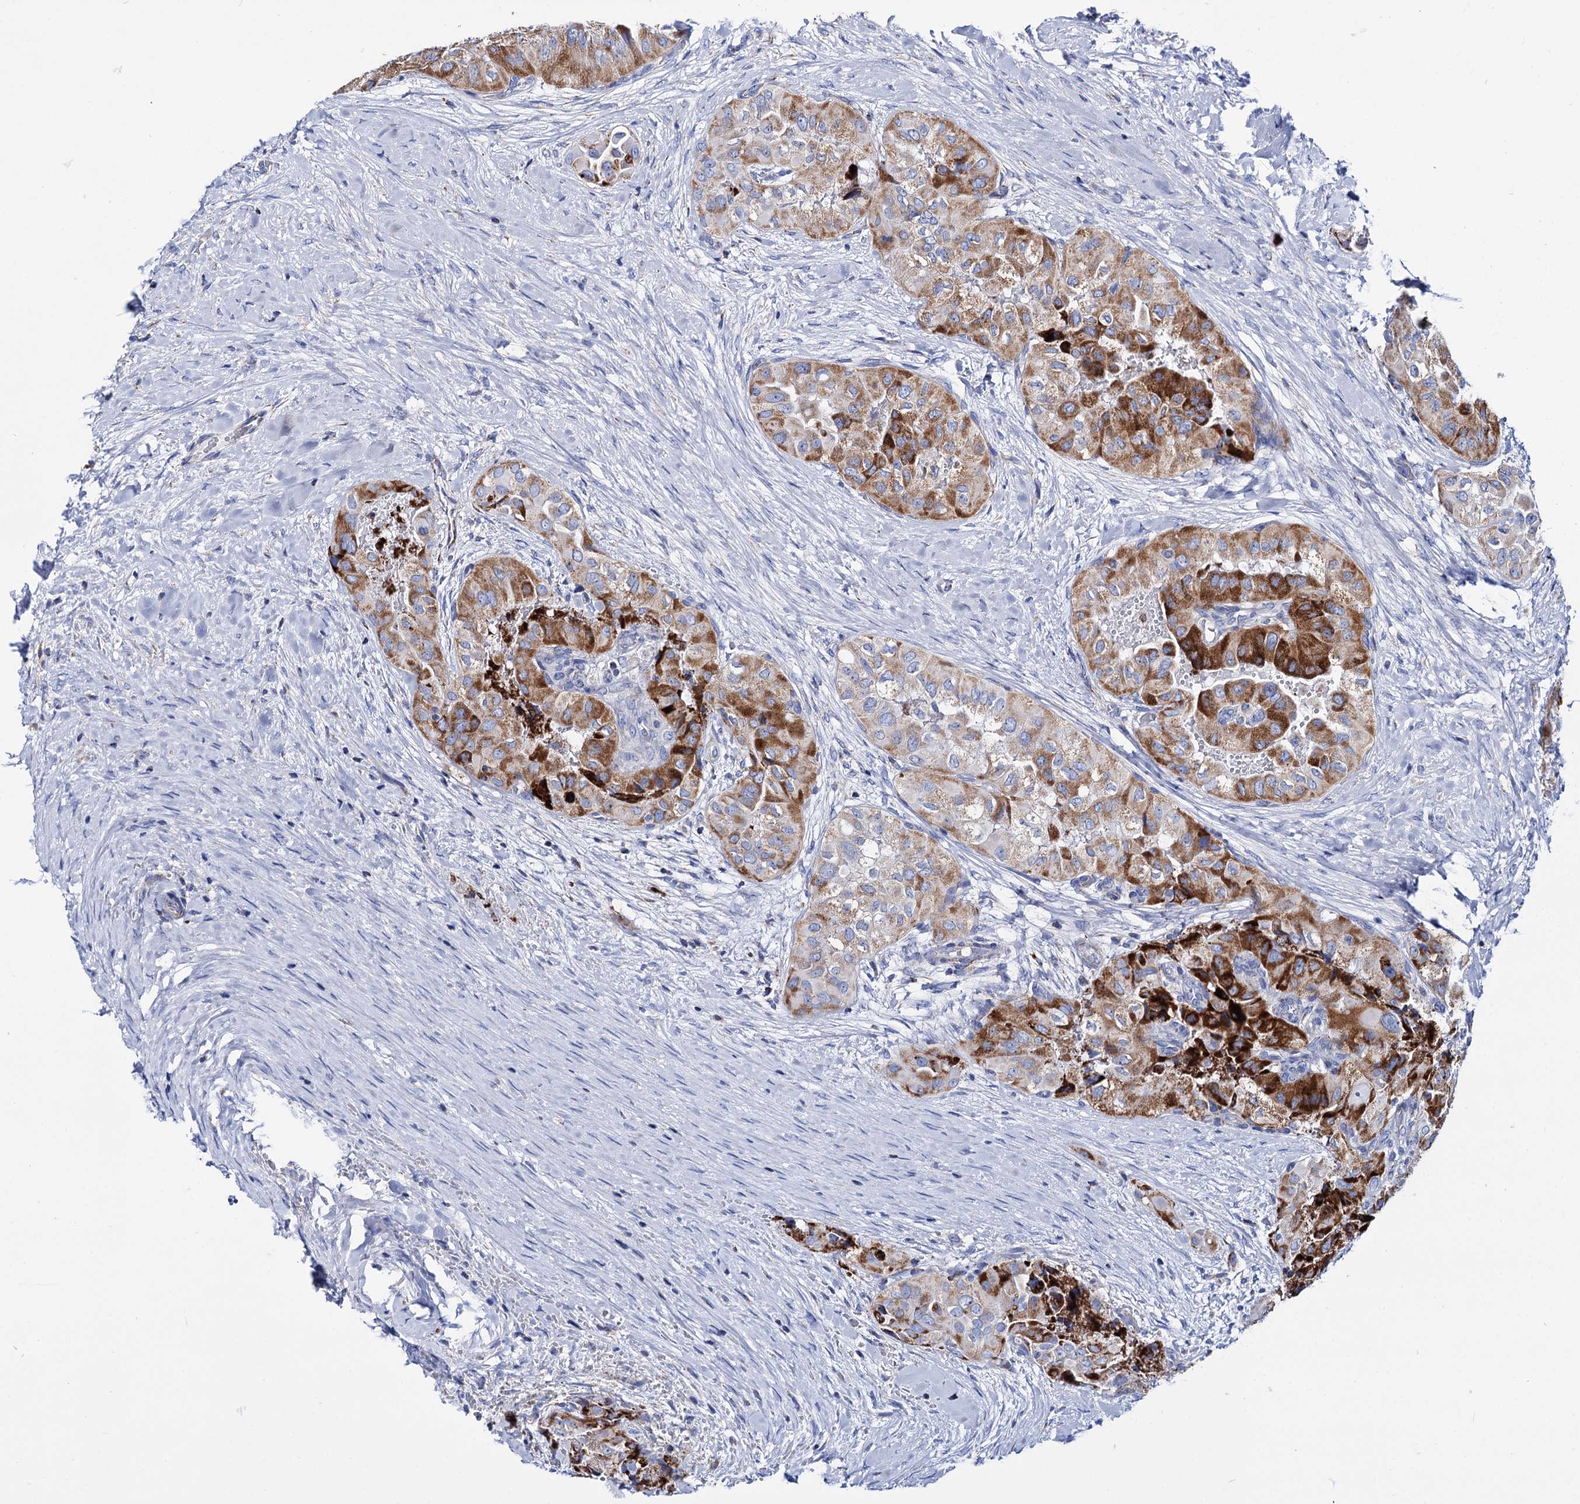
{"staining": {"intensity": "strong", "quantity": "25%-75%", "location": "cytoplasmic/membranous"}, "tissue": "thyroid cancer", "cell_type": "Tumor cells", "image_type": "cancer", "snomed": [{"axis": "morphology", "description": "Papillary adenocarcinoma, NOS"}, {"axis": "topography", "description": "Thyroid gland"}], "caption": "Immunohistochemical staining of human papillary adenocarcinoma (thyroid) reveals strong cytoplasmic/membranous protein expression in about 25%-75% of tumor cells.", "gene": "UBASH3B", "patient": {"sex": "female", "age": 59}}